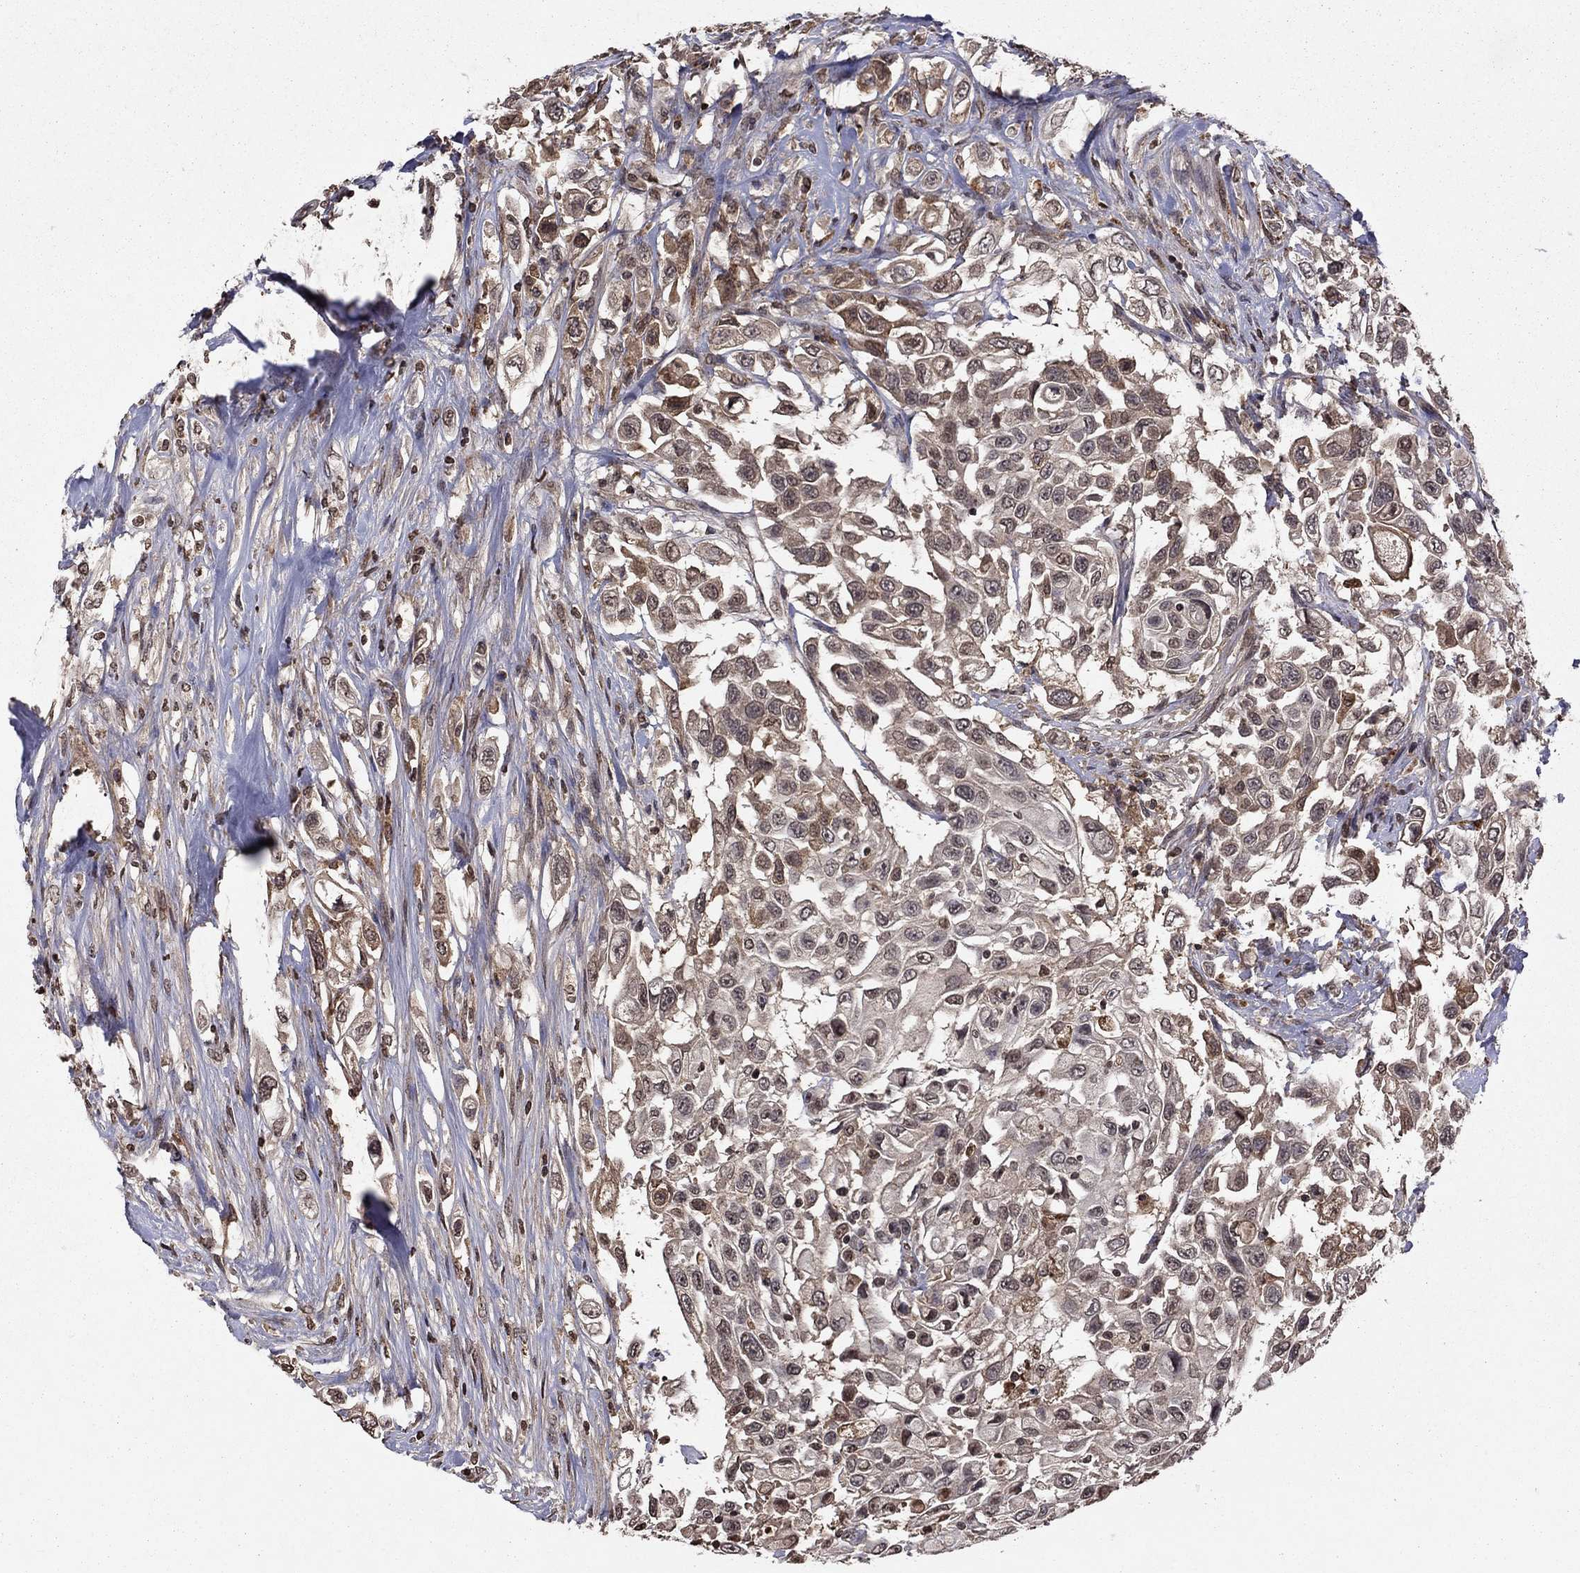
{"staining": {"intensity": "moderate", "quantity": "<25%", "location": "cytoplasmic/membranous"}, "tissue": "urothelial cancer", "cell_type": "Tumor cells", "image_type": "cancer", "snomed": [{"axis": "morphology", "description": "Urothelial carcinoma, High grade"}, {"axis": "topography", "description": "Urinary bladder"}], "caption": "IHC image of urothelial carcinoma (high-grade) stained for a protein (brown), which displays low levels of moderate cytoplasmic/membranous positivity in approximately <25% of tumor cells.", "gene": "NLGN1", "patient": {"sex": "female", "age": 56}}